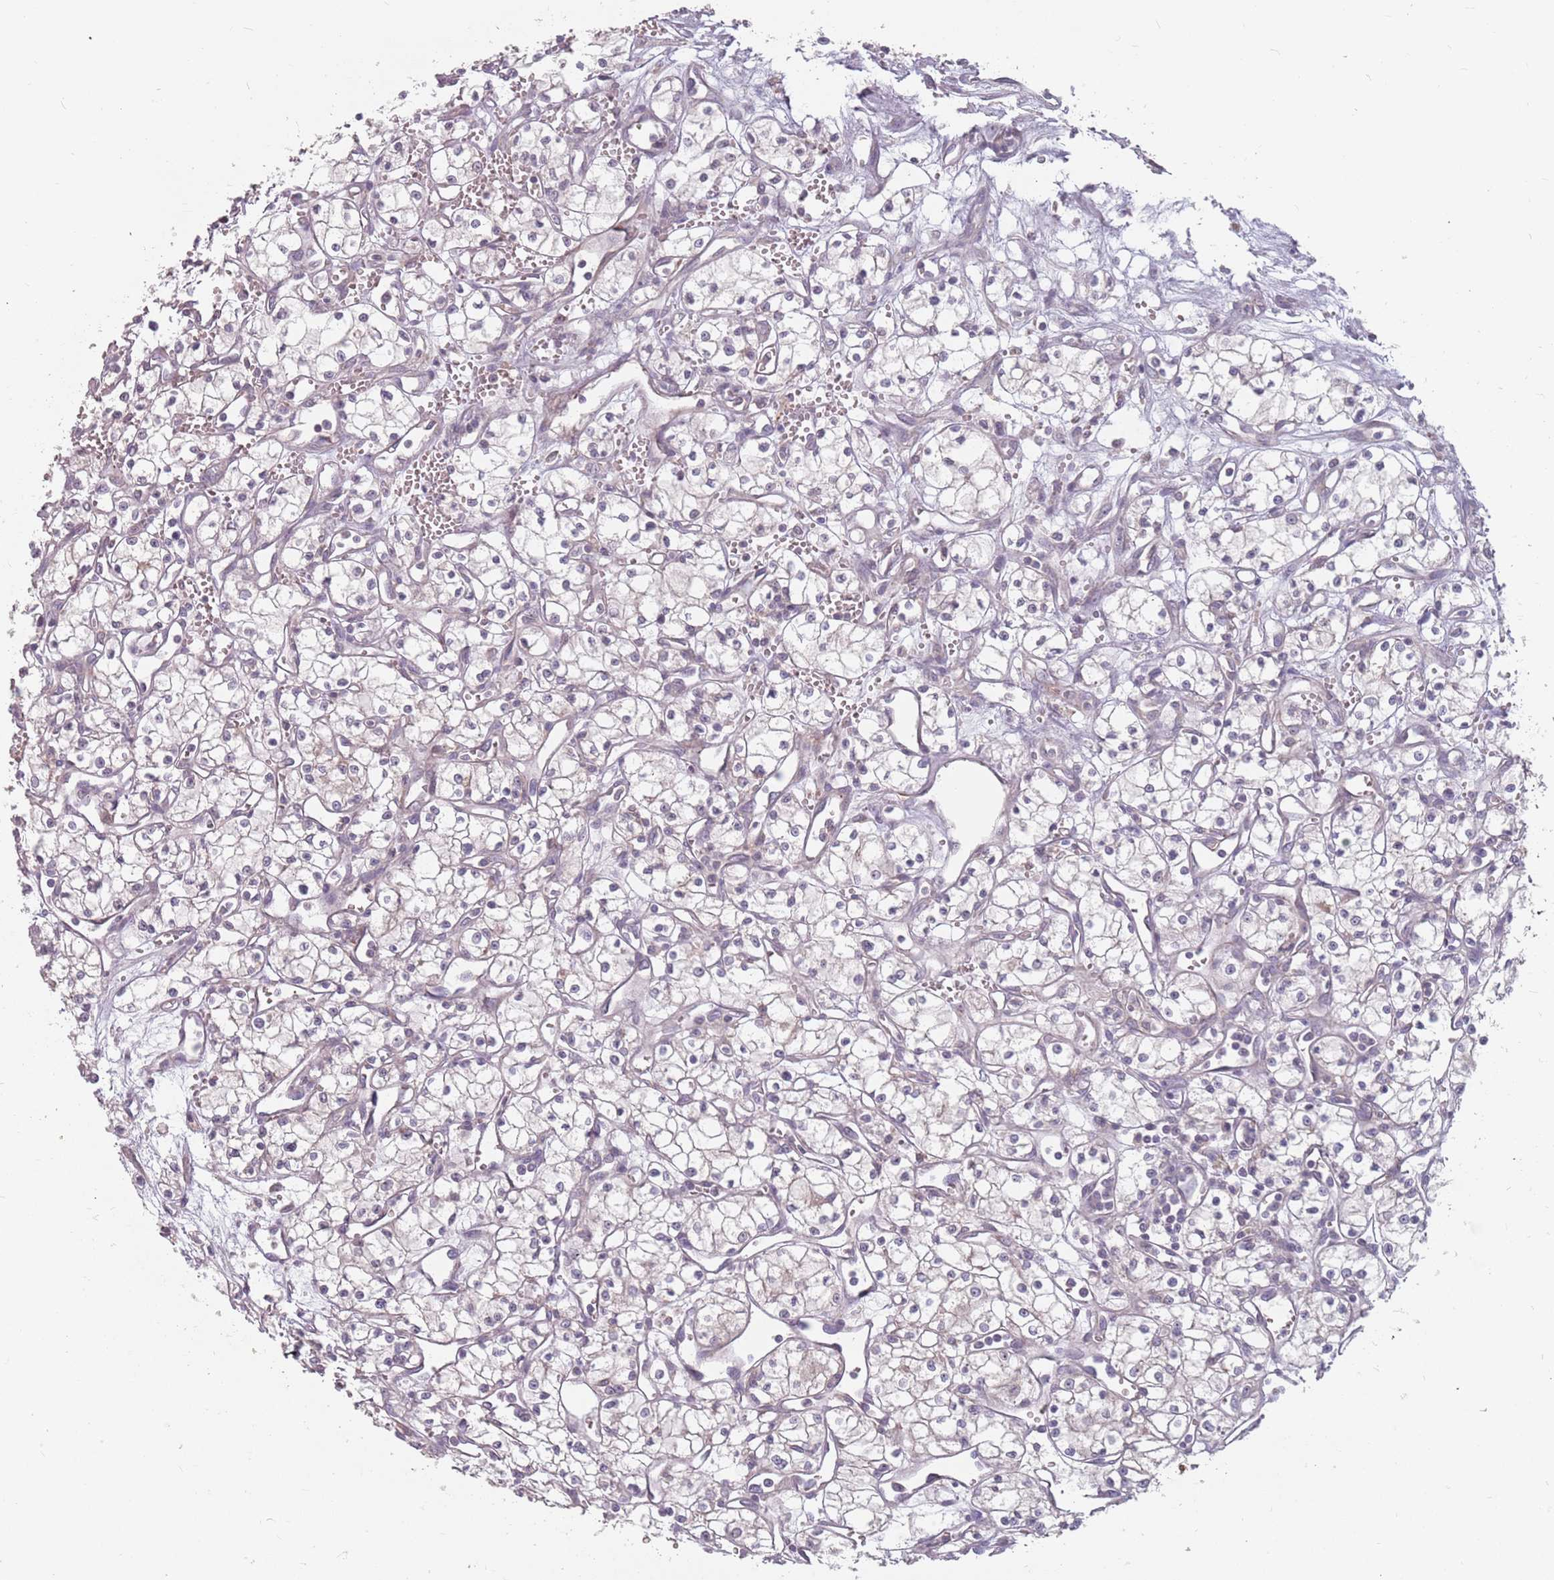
{"staining": {"intensity": "negative", "quantity": "none", "location": "none"}, "tissue": "renal cancer", "cell_type": "Tumor cells", "image_type": "cancer", "snomed": [{"axis": "morphology", "description": "Adenocarcinoma, NOS"}, {"axis": "topography", "description": "Kidney"}], "caption": "DAB immunohistochemical staining of human renal cancer shows no significant expression in tumor cells.", "gene": "ADAL", "patient": {"sex": "male", "age": 59}}